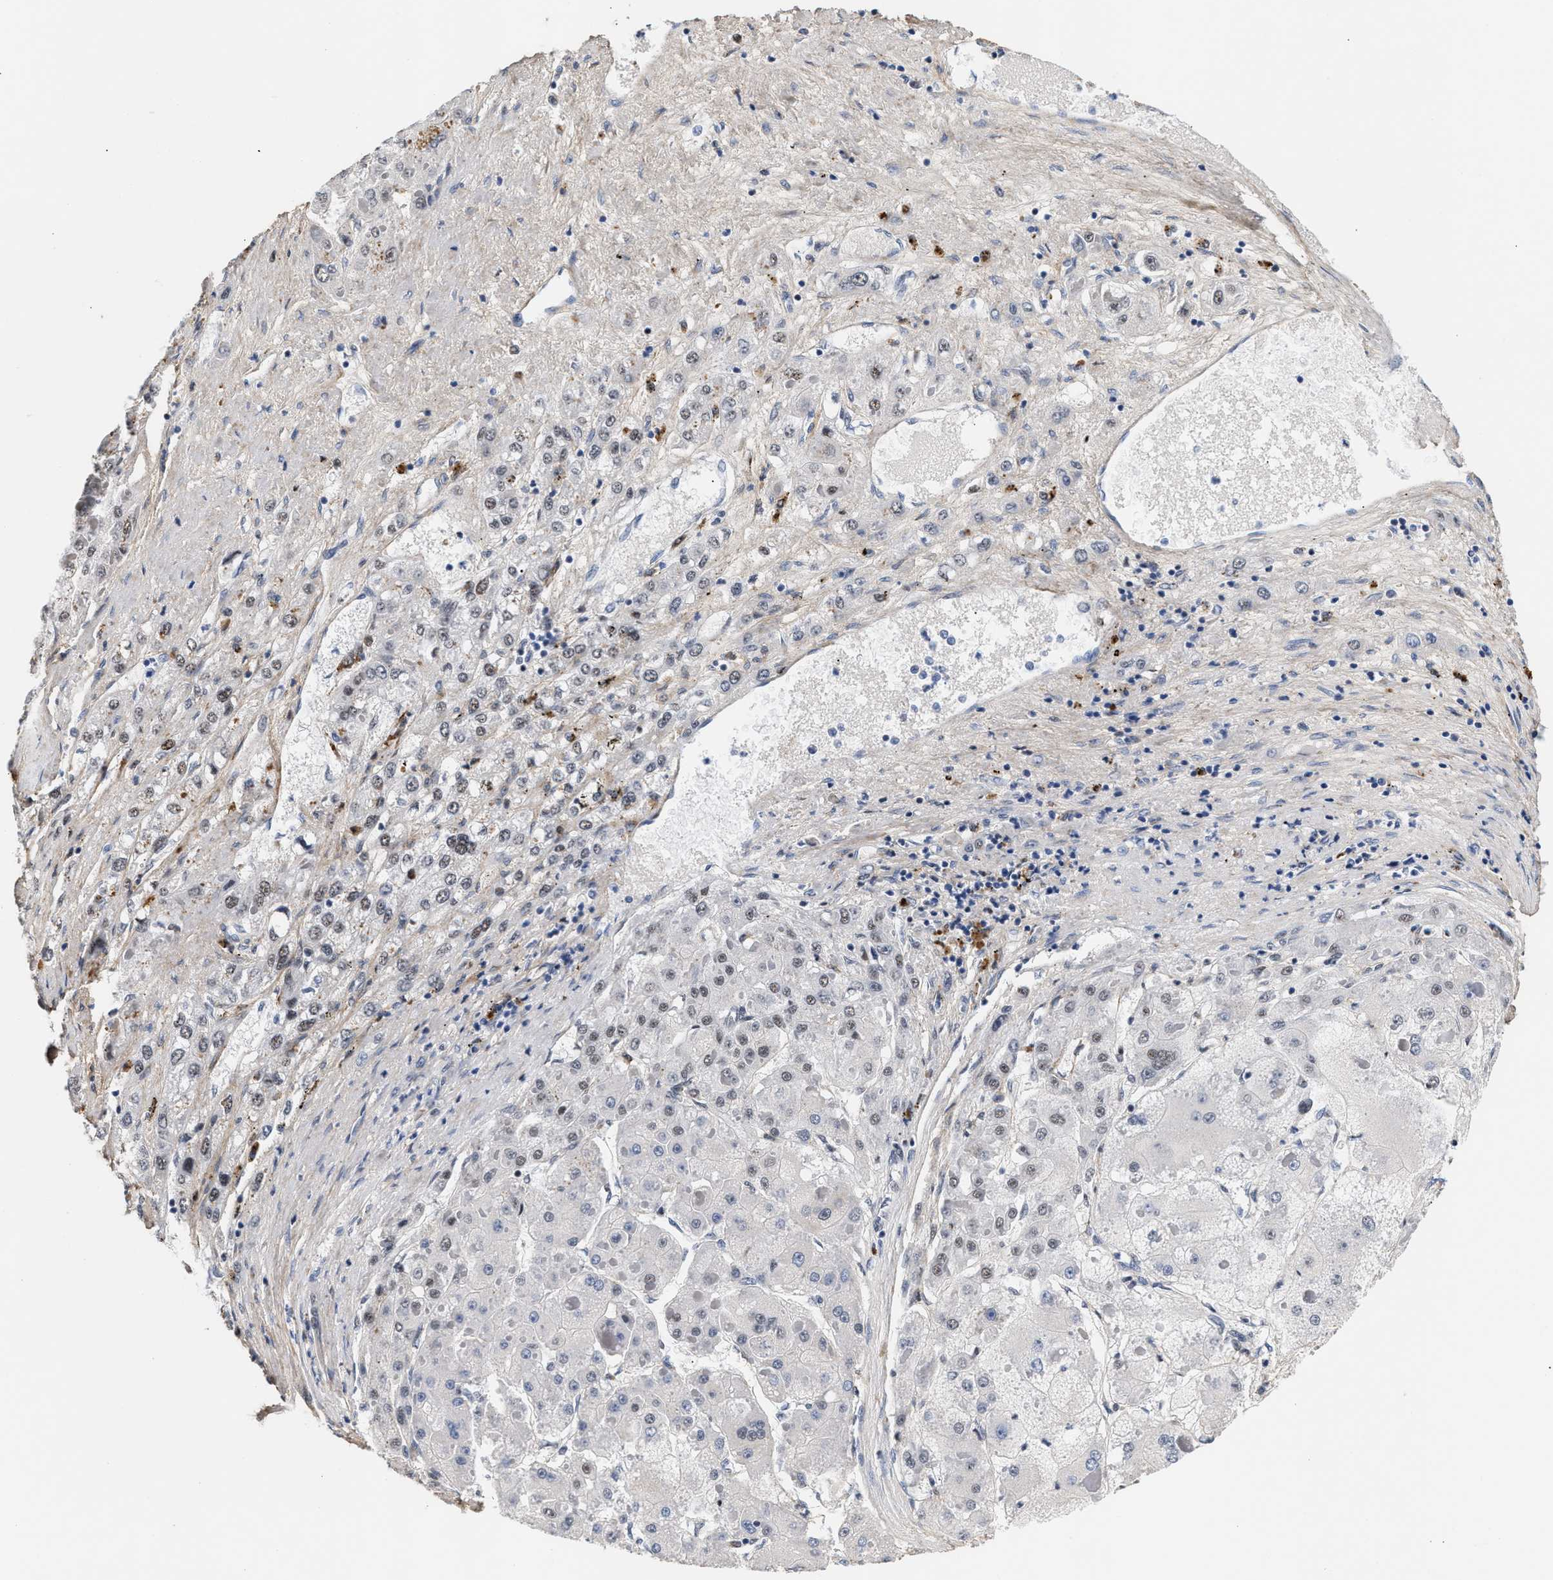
{"staining": {"intensity": "weak", "quantity": "<25%", "location": "nuclear"}, "tissue": "liver cancer", "cell_type": "Tumor cells", "image_type": "cancer", "snomed": [{"axis": "morphology", "description": "Carcinoma, Hepatocellular, NOS"}, {"axis": "topography", "description": "Liver"}], "caption": "Immunohistochemistry of hepatocellular carcinoma (liver) displays no expression in tumor cells.", "gene": "ACTL7B", "patient": {"sex": "female", "age": 73}}